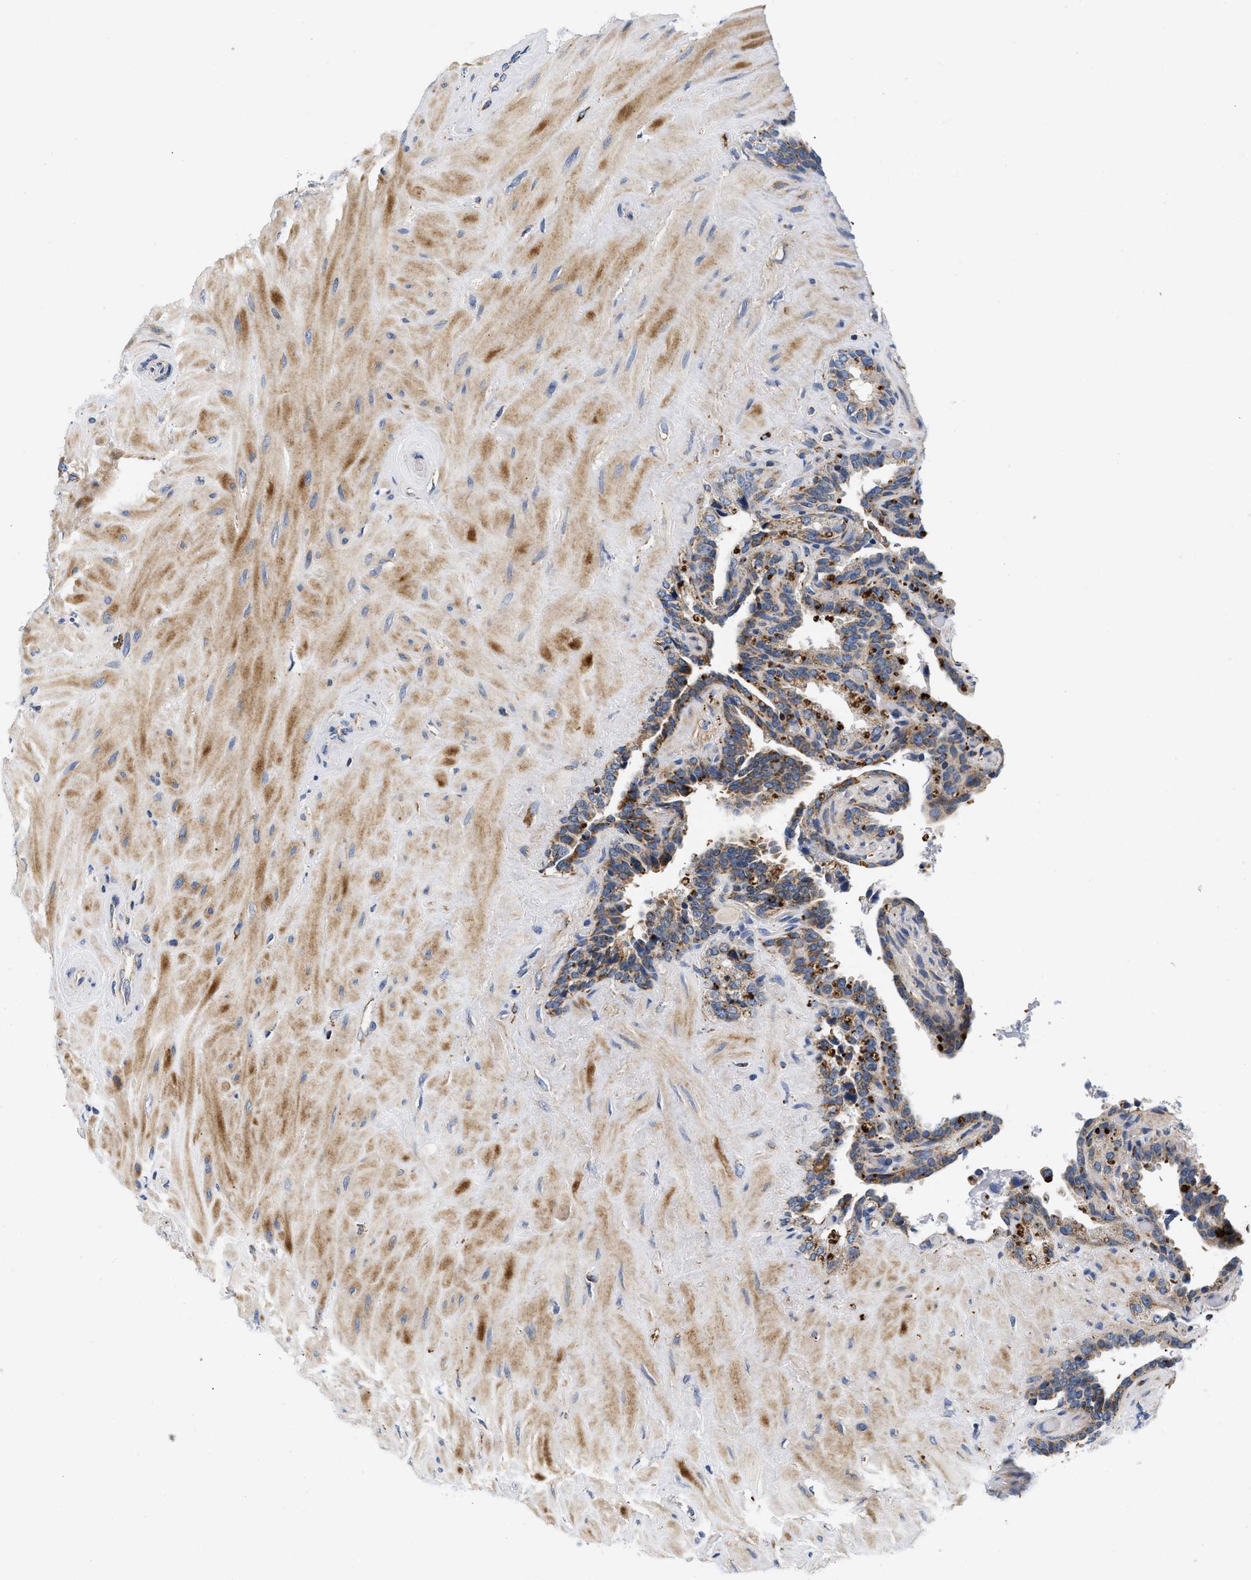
{"staining": {"intensity": "moderate", "quantity": "25%-75%", "location": "cytoplasmic/membranous"}, "tissue": "seminal vesicle", "cell_type": "Glandular cells", "image_type": "normal", "snomed": [{"axis": "morphology", "description": "Normal tissue, NOS"}, {"axis": "topography", "description": "Seminal veicle"}], "caption": "A brown stain highlights moderate cytoplasmic/membranous expression of a protein in glandular cells of normal seminal vesicle. (DAB = brown stain, brightfield microscopy at high magnification).", "gene": "PDP1", "patient": {"sex": "male", "age": 68}}